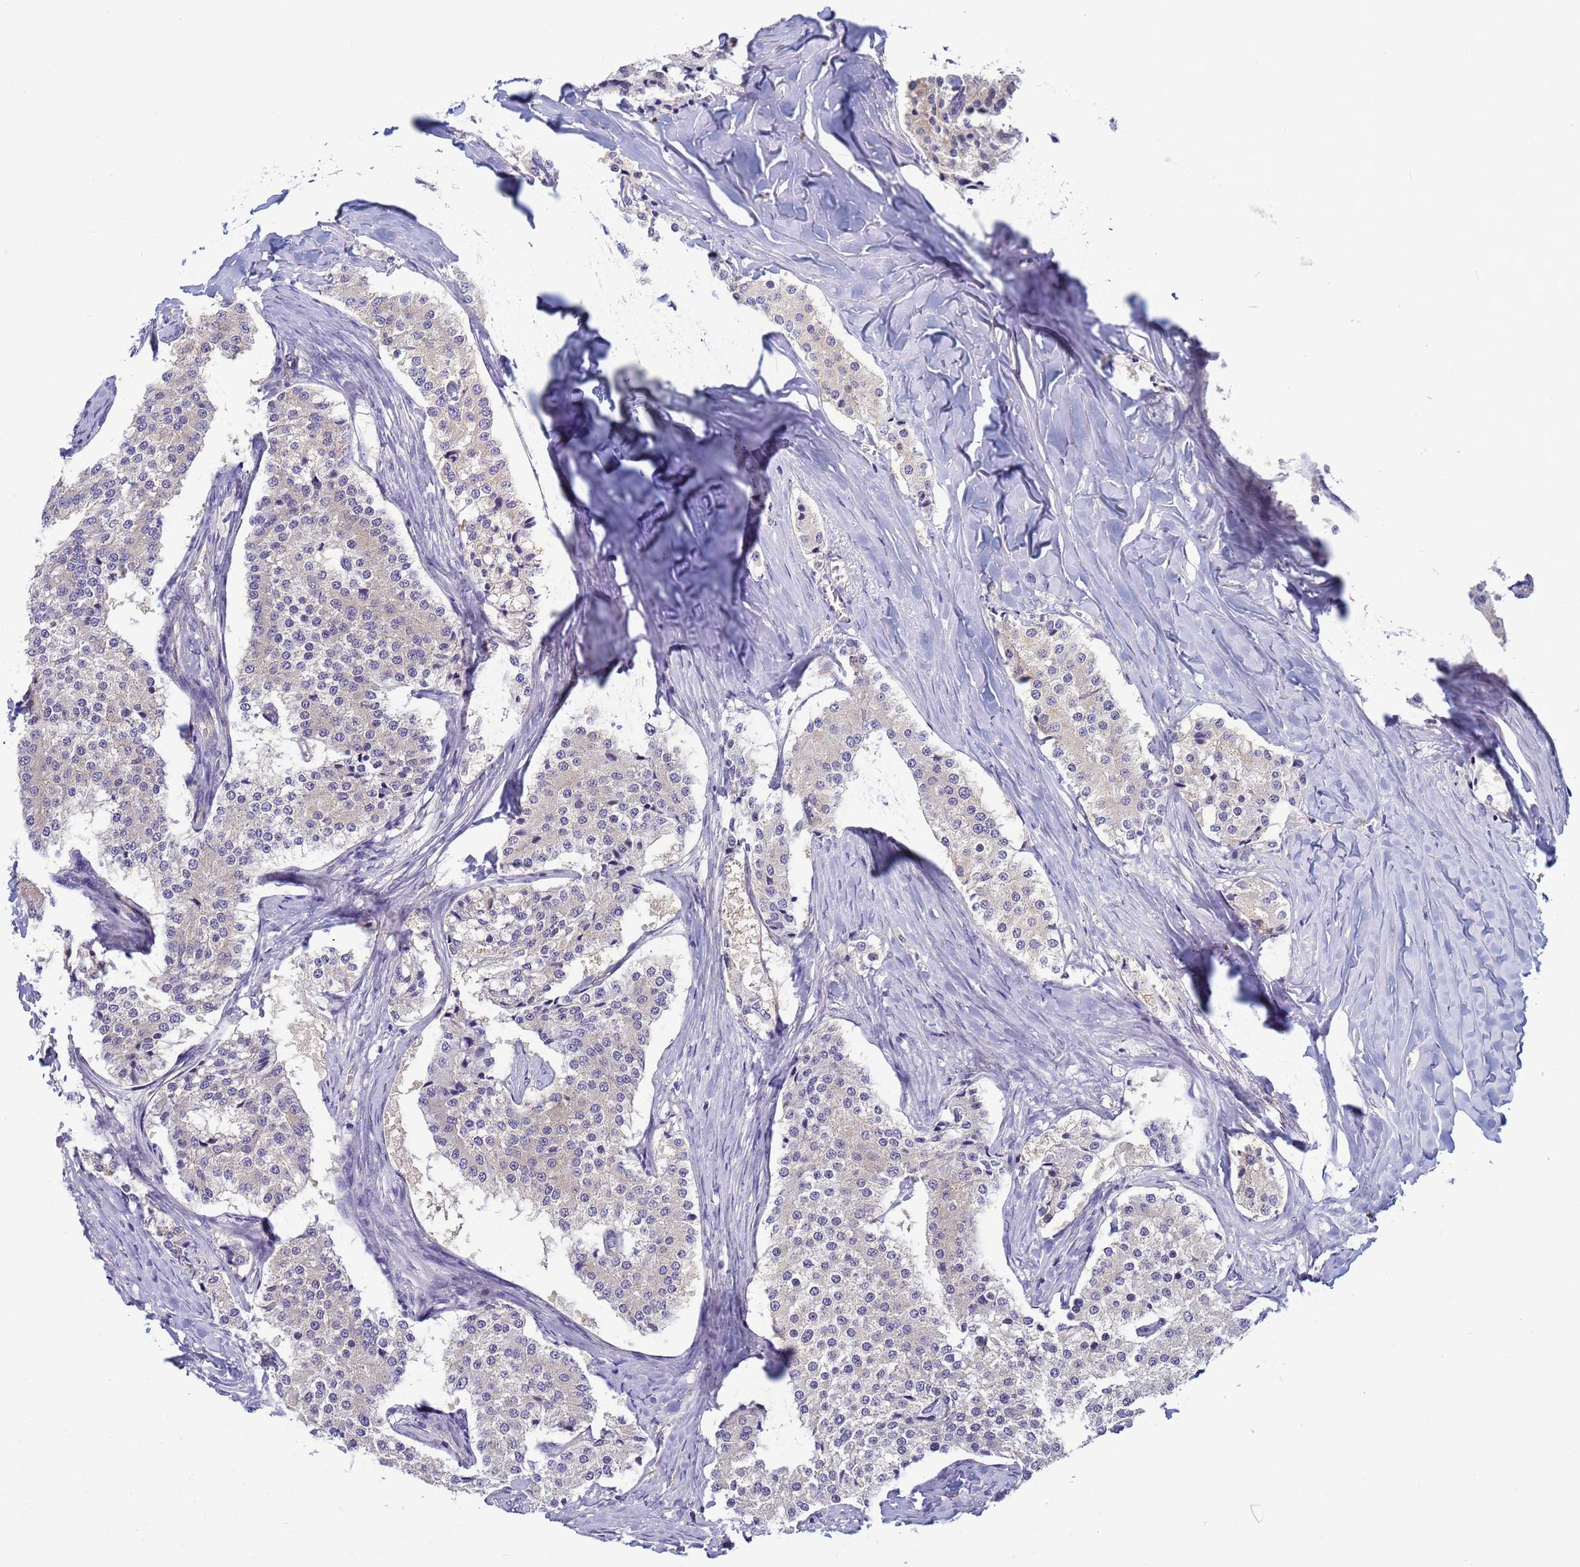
{"staining": {"intensity": "negative", "quantity": "none", "location": "none"}, "tissue": "carcinoid", "cell_type": "Tumor cells", "image_type": "cancer", "snomed": [{"axis": "morphology", "description": "Carcinoid, malignant, NOS"}, {"axis": "topography", "description": "Colon"}], "caption": "Carcinoid (malignant) stained for a protein using immunohistochemistry displays no positivity tumor cells.", "gene": "TRPC6", "patient": {"sex": "female", "age": 52}}